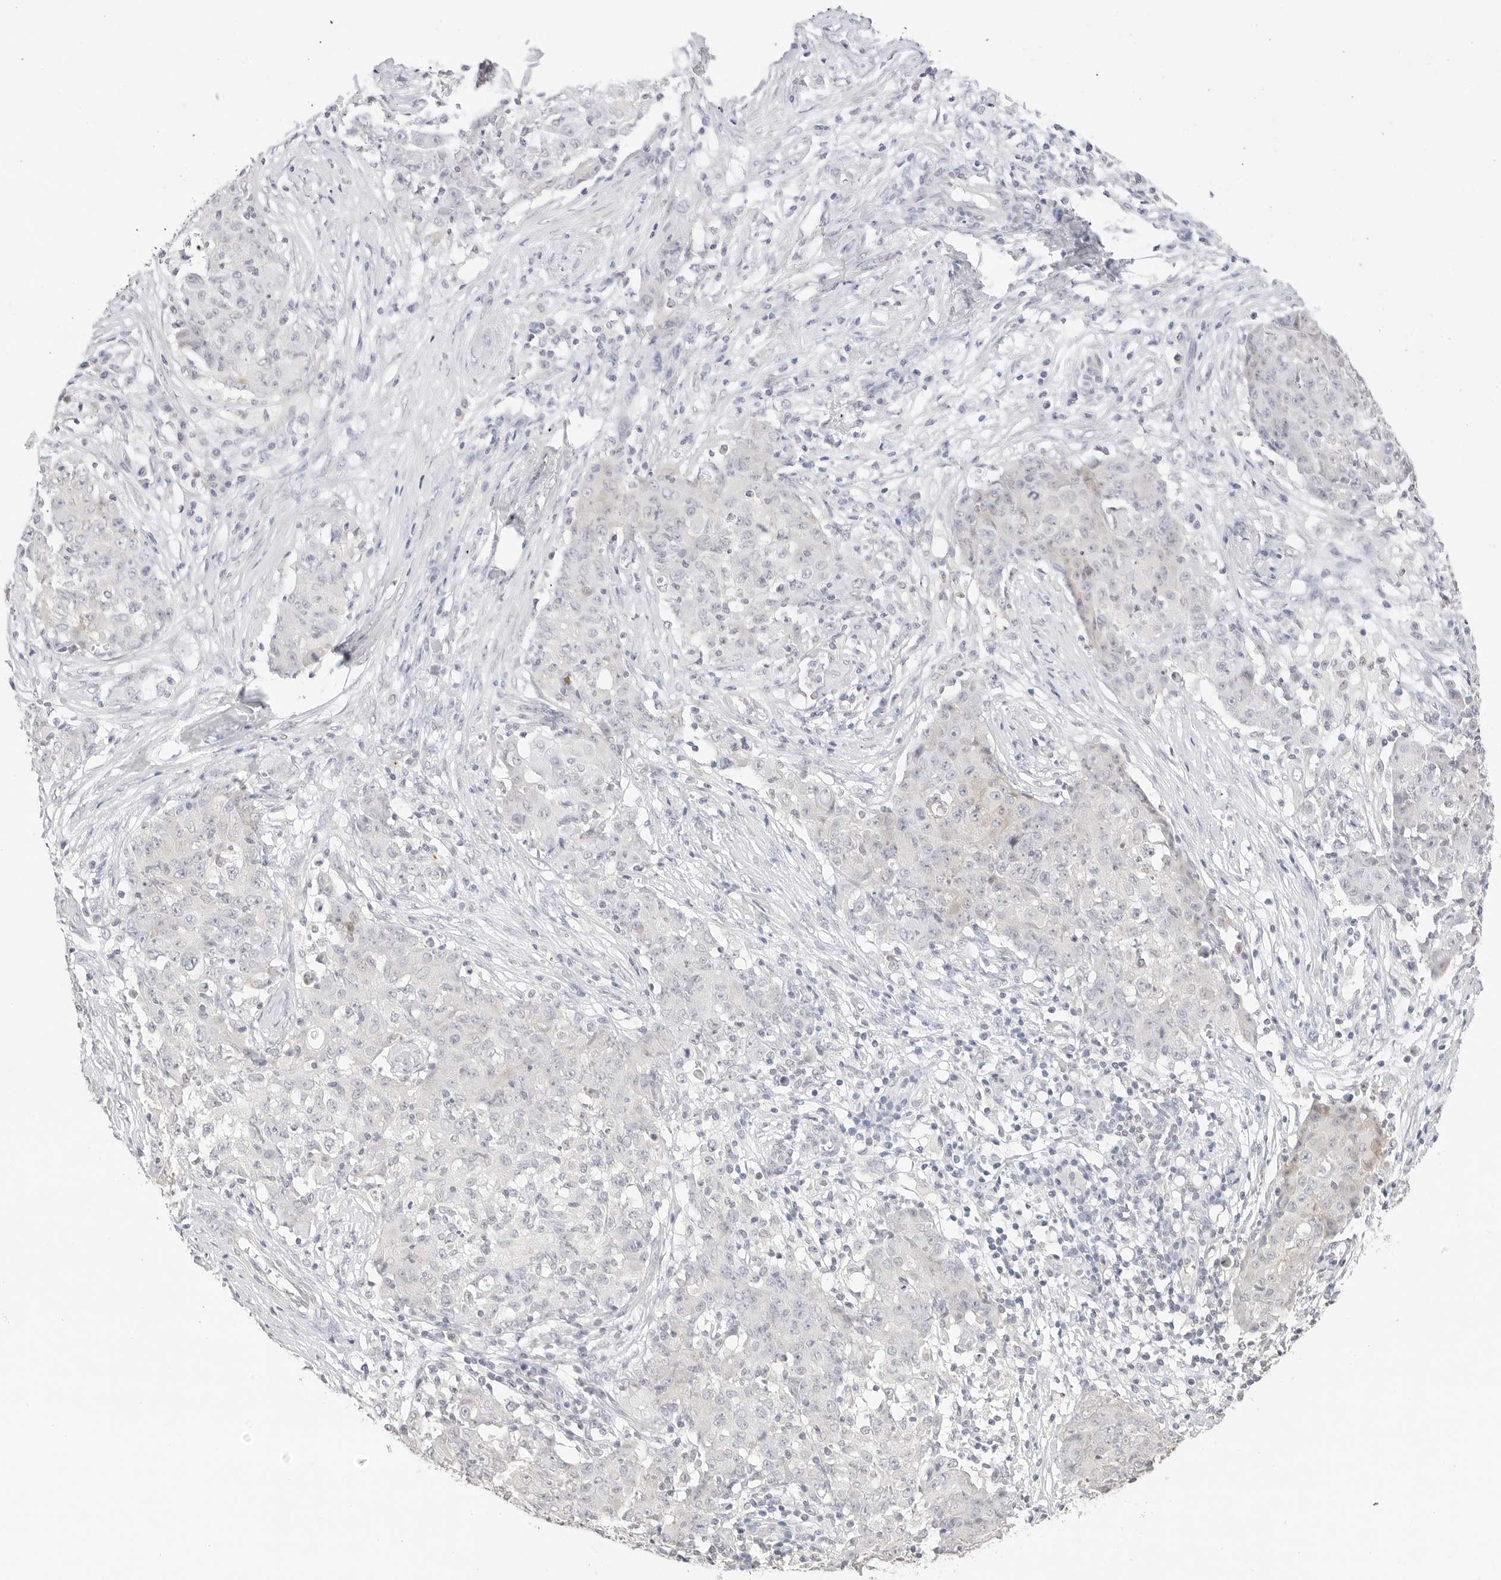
{"staining": {"intensity": "negative", "quantity": "none", "location": "none"}, "tissue": "ovarian cancer", "cell_type": "Tumor cells", "image_type": "cancer", "snomed": [{"axis": "morphology", "description": "Carcinoma, endometroid"}, {"axis": "topography", "description": "Ovary"}], "caption": "This is an IHC histopathology image of human ovarian cancer (endometroid carcinoma). There is no staining in tumor cells.", "gene": "PCDH19", "patient": {"sex": "female", "age": 42}}